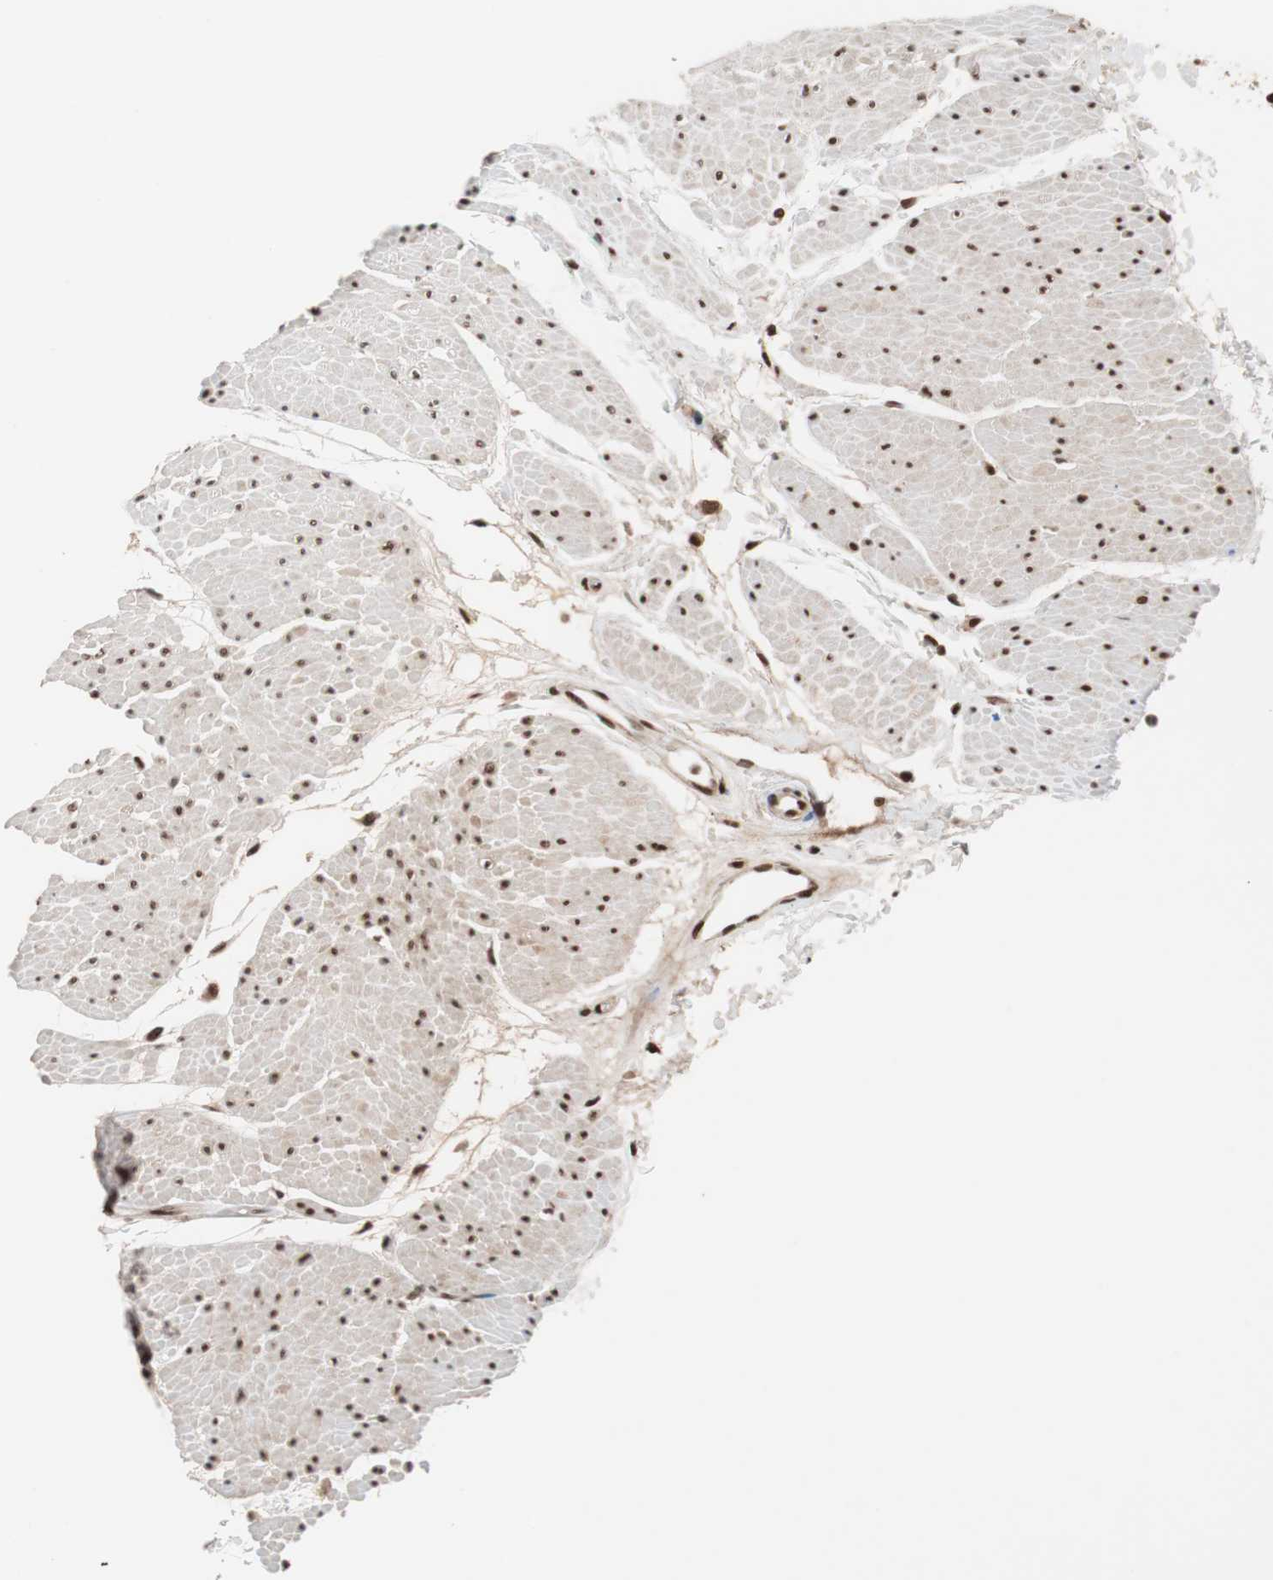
{"staining": {"intensity": "strong", "quantity": ">75%", "location": "cytoplasmic/membranous,nuclear"}, "tissue": "urinary bladder", "cell_type": "Urothelial cells", "image_type": "normal", "snomed": [{"axis": "morphology", "description": "Normal tissue, NOS"}, {"axis": "topography", "description": "Urinary bladder"}], "caption": "Protein analysis of unremarkable urinary bladder demonstrates strong cytoplasmic/membranous,nuclear positivity in about >75% of urothelial cells.", "gene": "CHAMP1", "patient": {"sex": "male", "age": 51}}